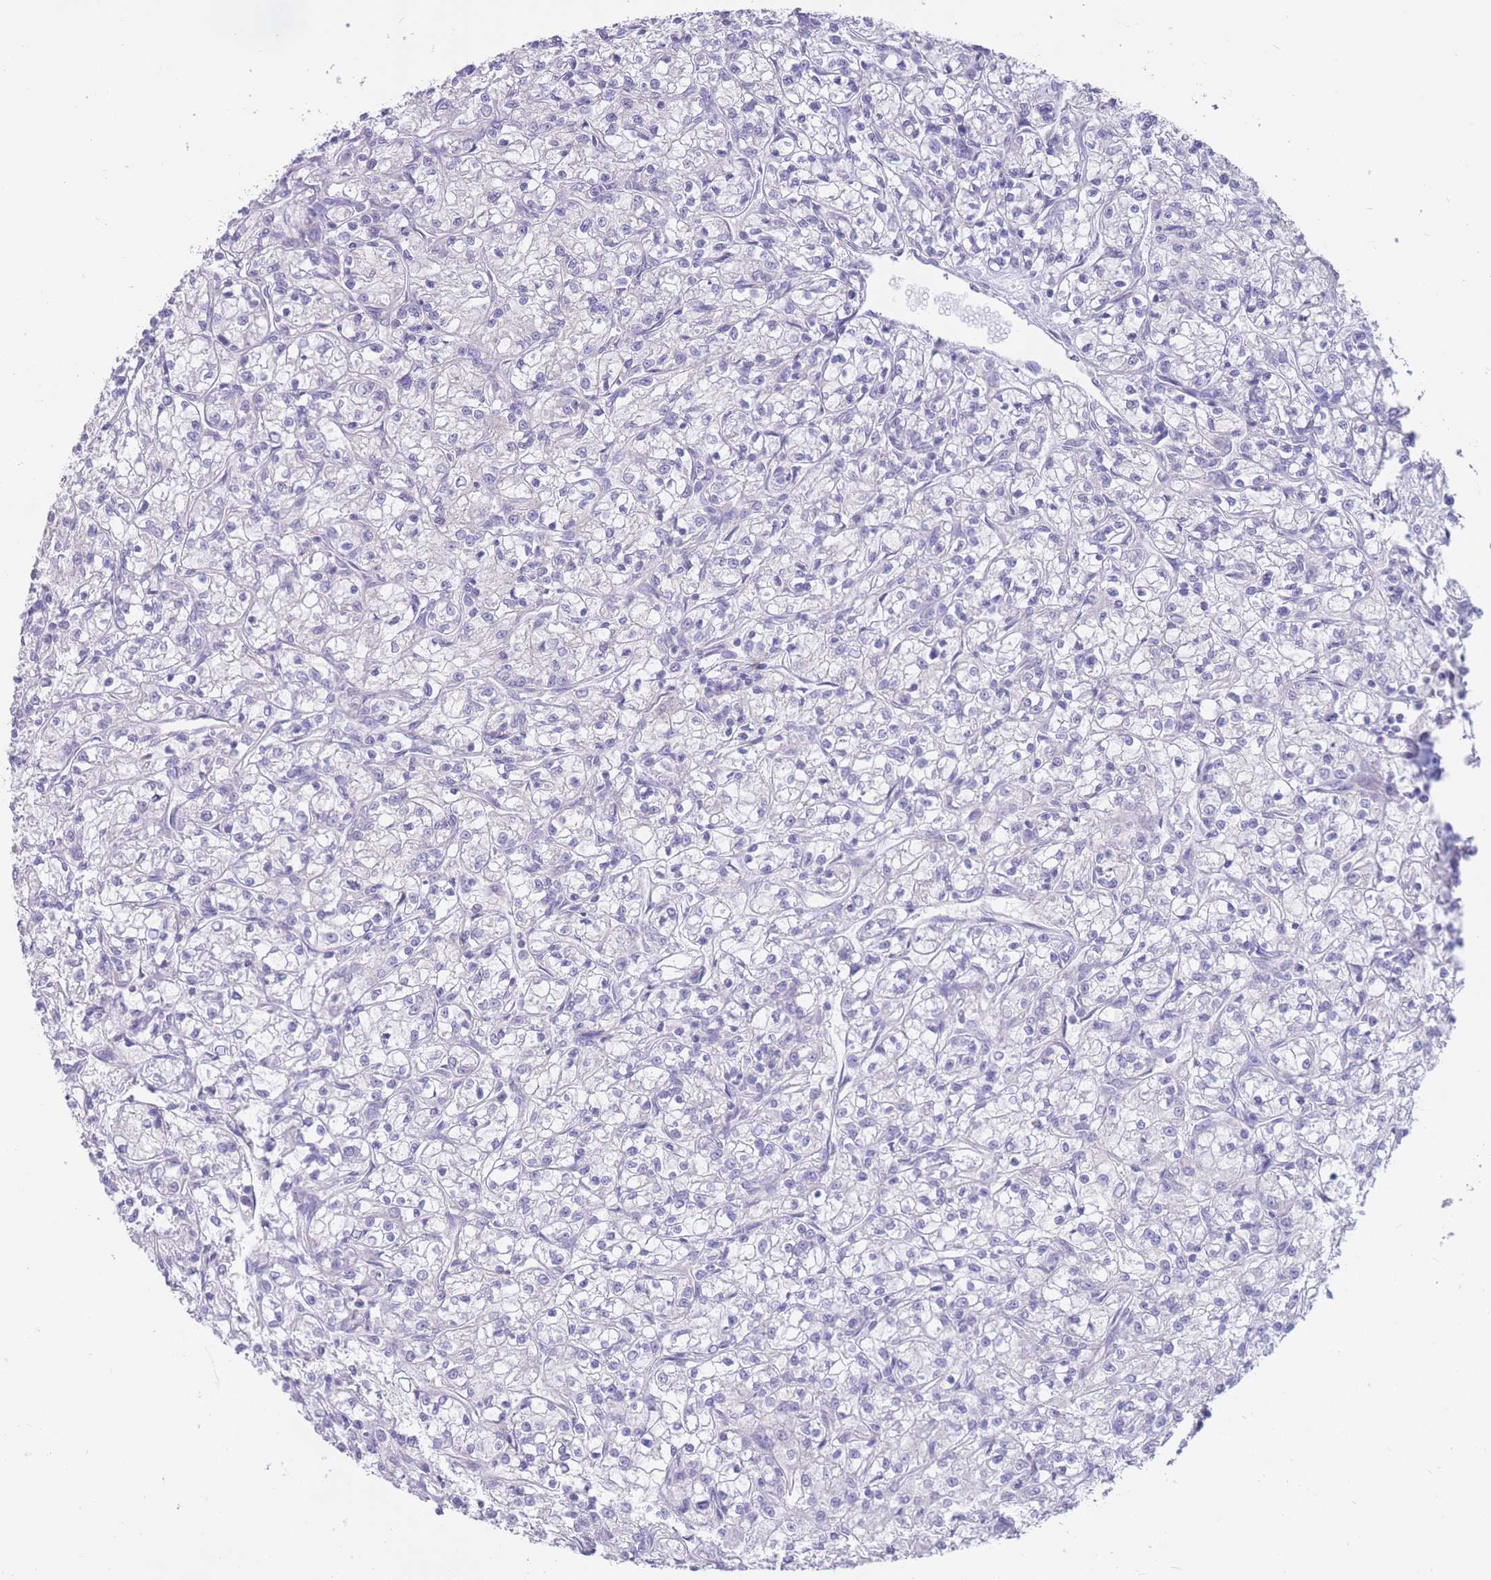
{"staining": {"intensity": "negative", "quantity": "none", "location": "none"}, "tissue": "renal cancer", "cell_type": "Tumor cells", "image_type": "cancer", "snomed": [{"axis": "morphology", "description": "Adenocarcinoma, NOS"}, {"axis": "topography", "description": "Kidney"}], "caption": "The photomicrograph displays no staining of tumor cells in adenocarcinoma (renal).", "gene": "ALS2CL", "patient": {"sex": "female", "age": 59}}